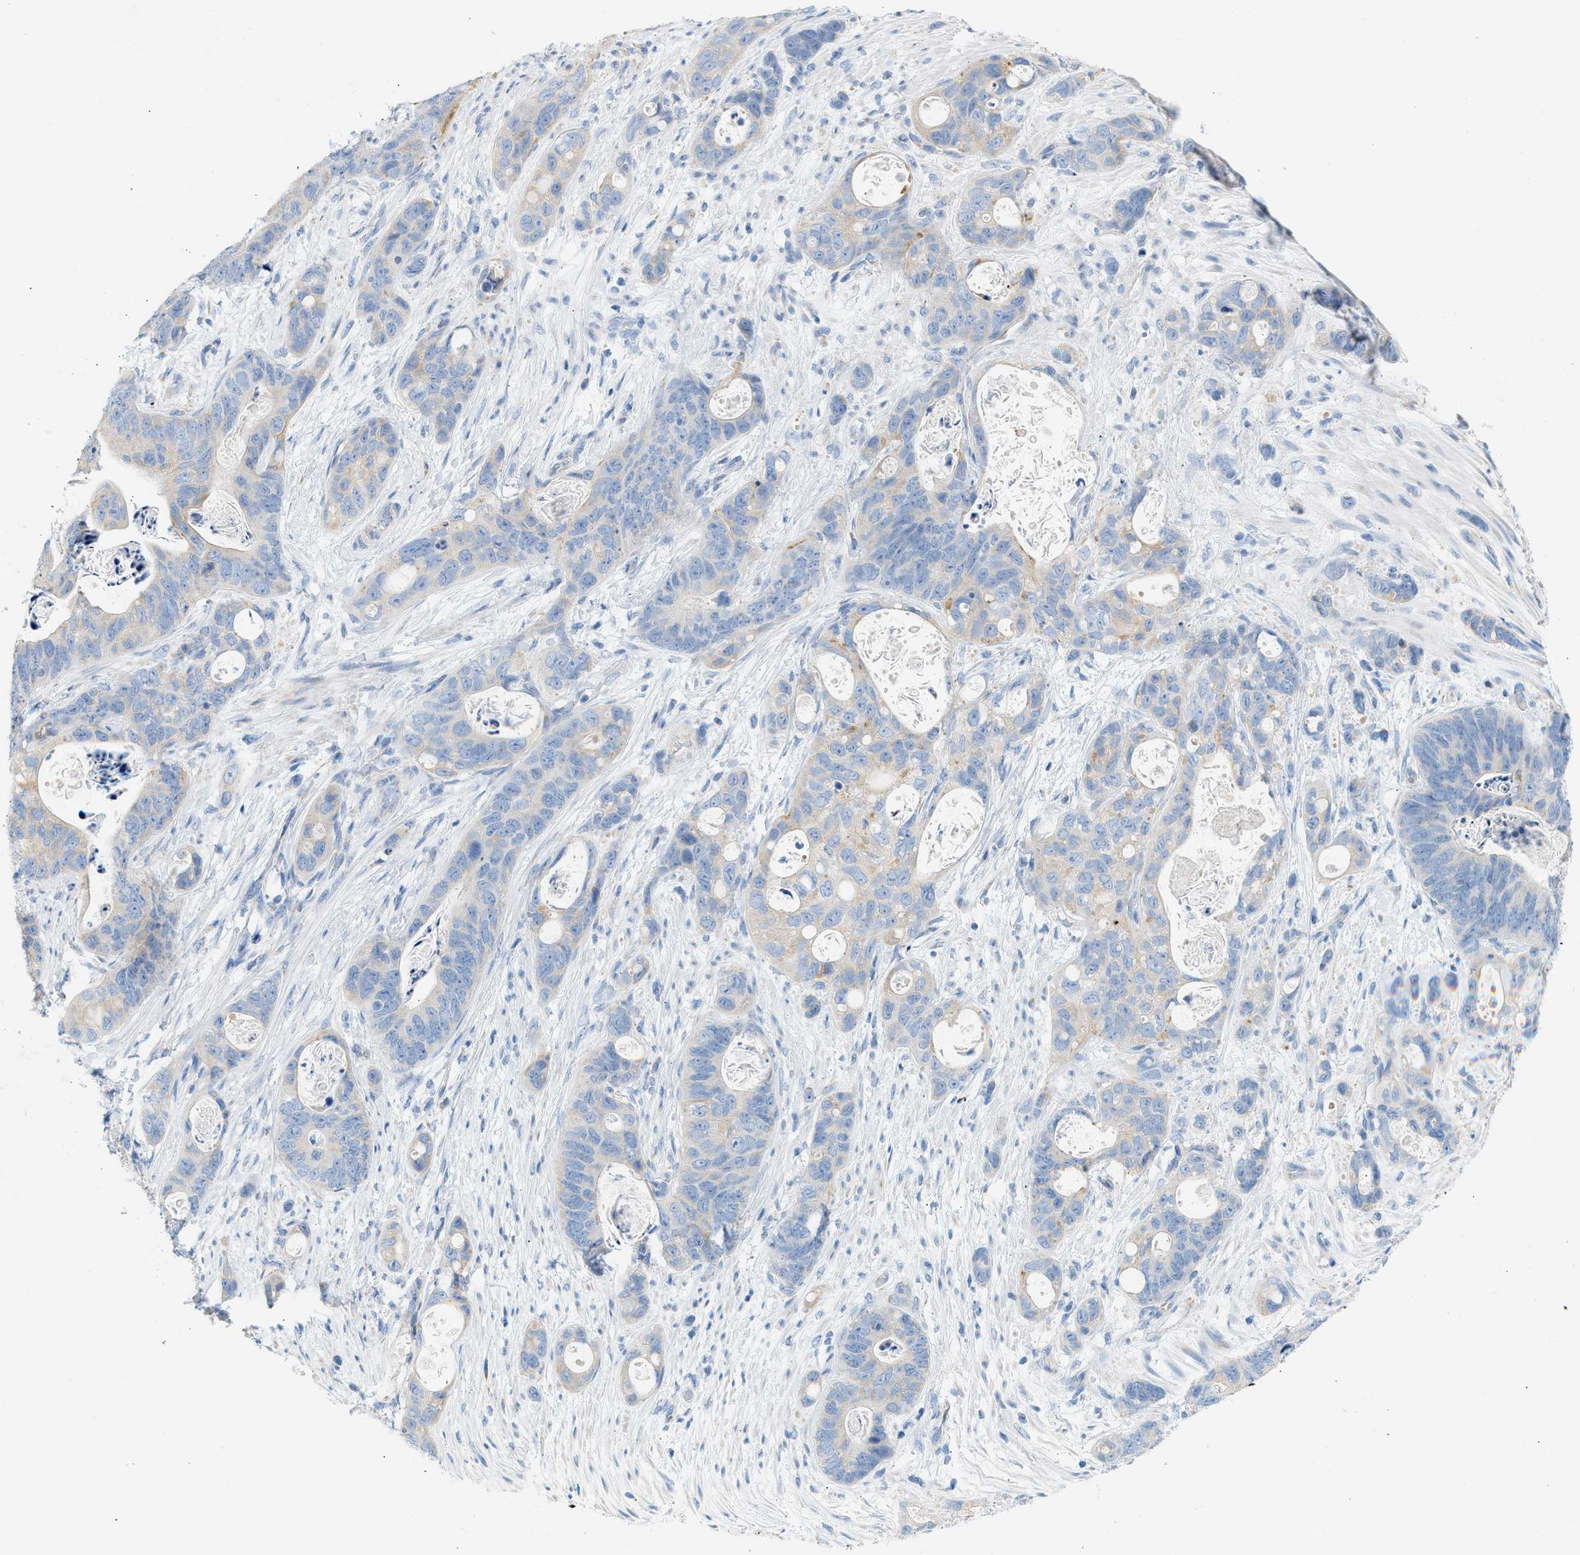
{"staining": {"intensity": "weak", "quantity": "25%-75%", "location": "cytoplasmic/membranous"}, "tissue": "stomach cancer", "cell_type": "Tumor cells", "image_type": "cancer", "snomed": [{"axis": "morphology", "description": "Normal tissue, NOS"}, {"axis": "morphology", "description": "Adenocarcinoma, NOS"}, {"axis": "topography", "description": "Stomach"}], "caption": "High-power microscopy captured an IHC histopathology image of adenocarcinoma (stomach), revealing weak cytoplasmic/membranous staining in about 25%-75% of tumor cells.", "gene": "NDUFS8", "patient": {"sex": "female", "age": 89}}